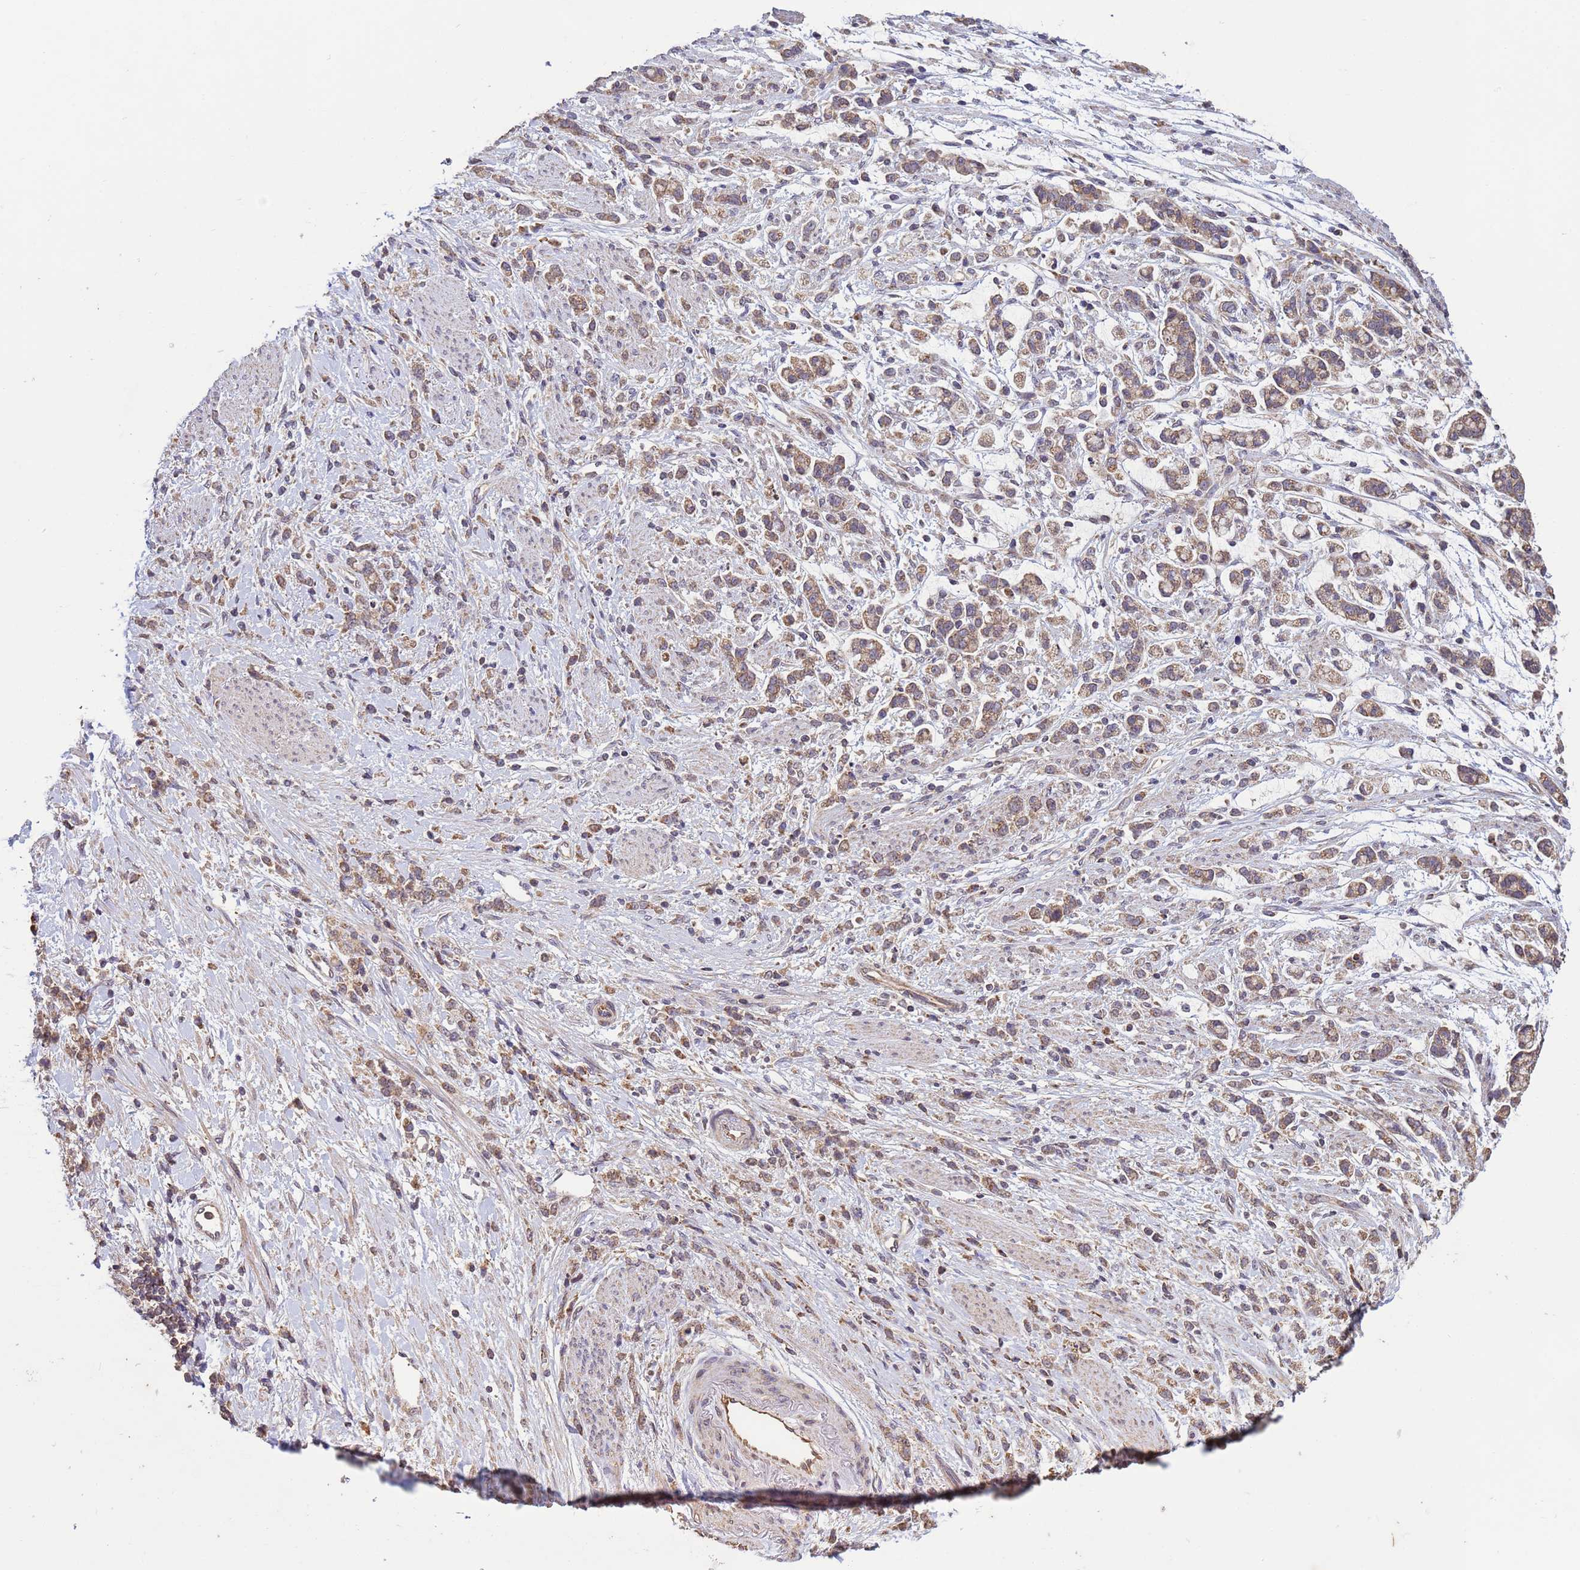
{"staining": {"intensity": "weak", "quantity": ">75%", "location": "cytoplasmic/membranous"}, "tissue": "stomach cancer", "cell_type": "Tumor cells", "image_type": "cancer", "snomed": [{"axis": "morphology", "description": "Adenocarcinoma, NOS"}, {"axis": "topography", "description": "Stomach"}], "caption": "The image shows staining of adenocarcinoma (stomach), revealing weak cytoplasmic/membranous protein expression (brown color) within tumor cells. Using DAB (brown) and hematoxylin (blue) stains, captured at high magnification using brightfield microscopy.", "gene": "P2RX7", "patient": {"sex": "female", "age": 60}}